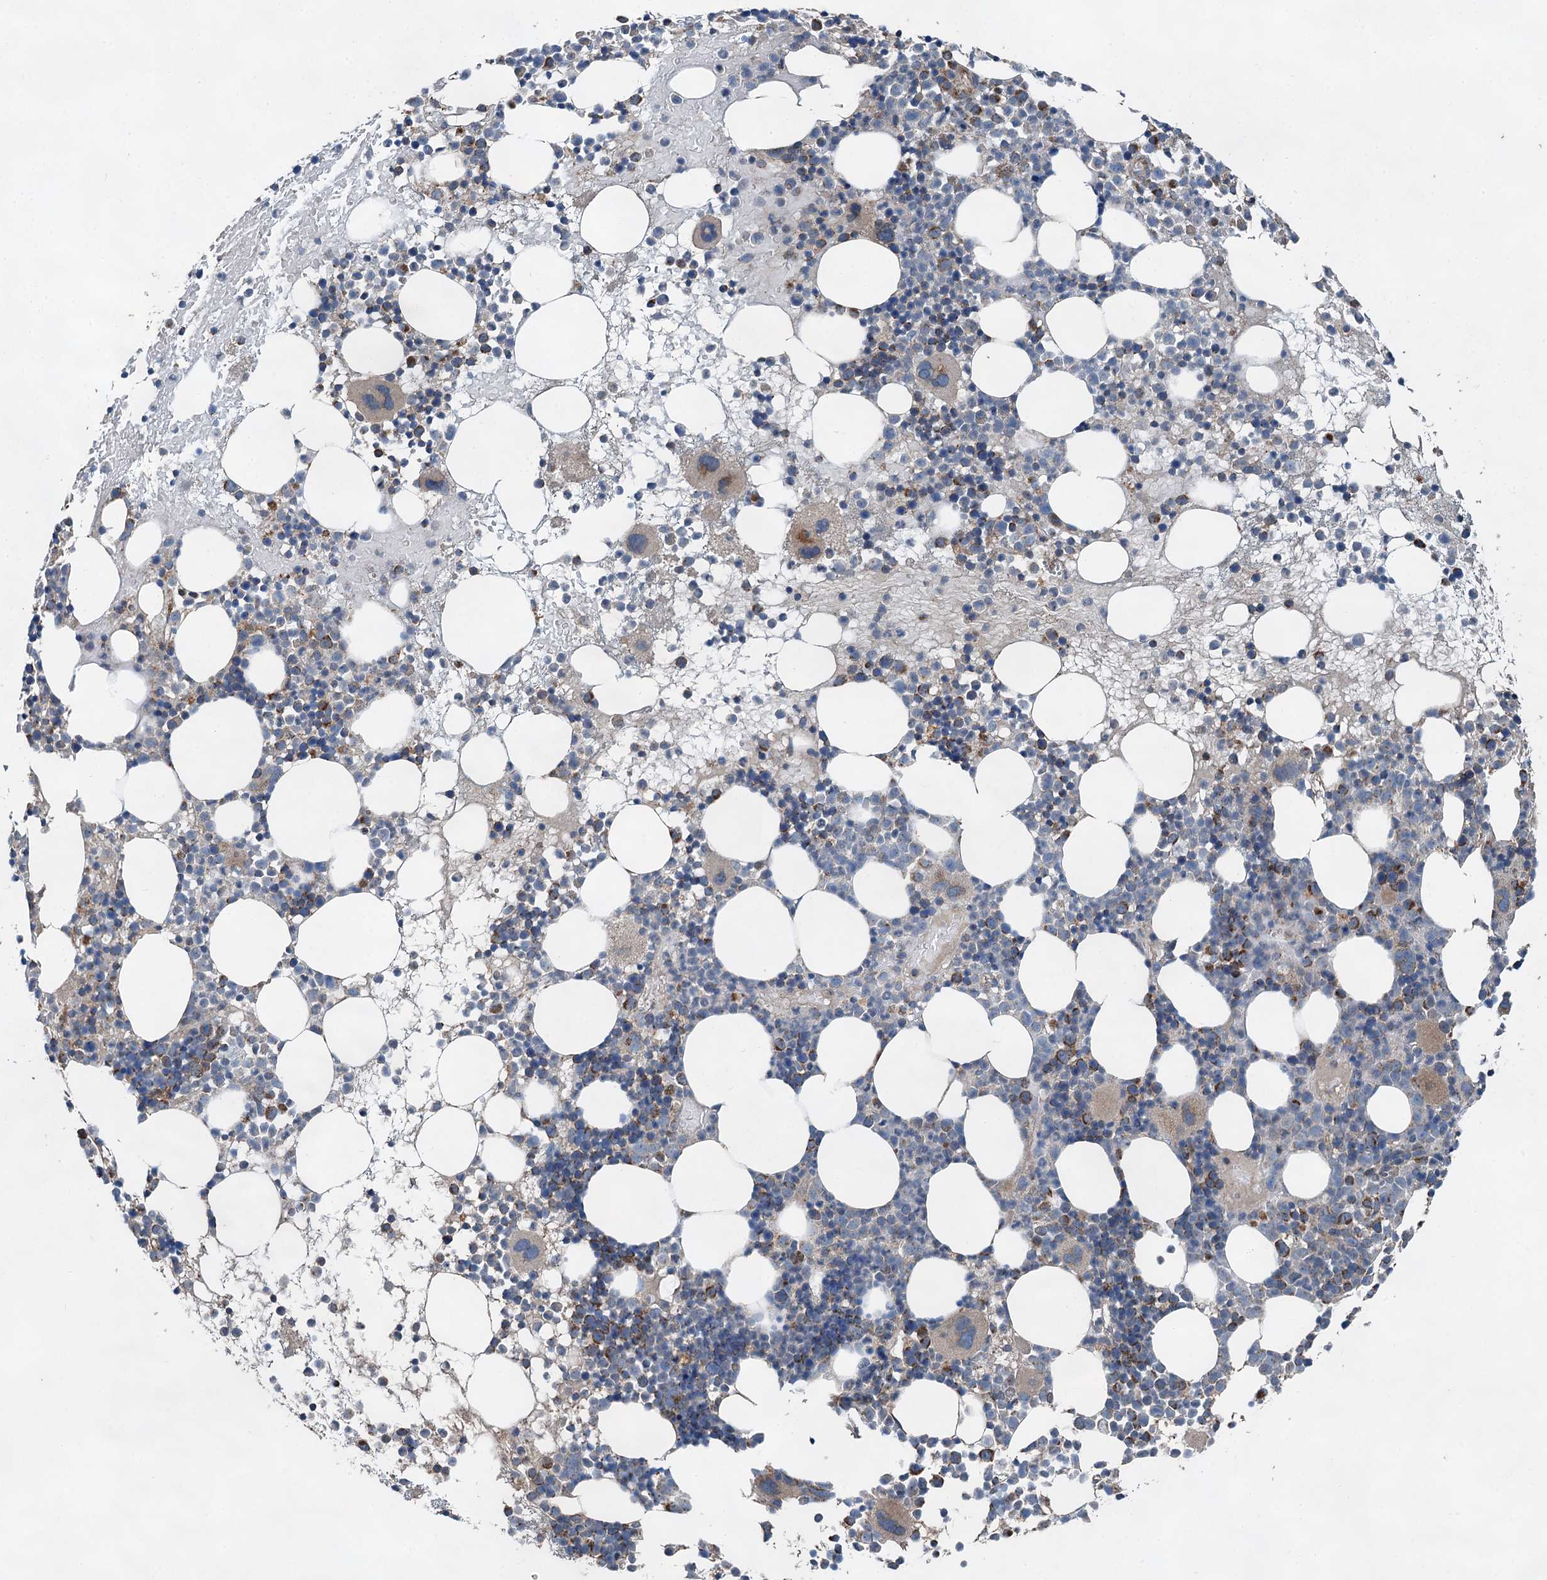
{"staining": {"intensity": "moderate", "quantity": "<25%", "location": "cytoplasmic/membranous"}, "tissue": "bone marrow", "cell_type": "Hematopoietic cells", "image_type": "normal", "snomed": [{"axis": "morphology", "description": "Normal tissue, NOS"}, {"axis": "topography", "description": "Bone marrow"}], "caption": "Immunohistochemistry (IHC) (DAB (3,3'-diaminobenzidine)) staining of benign bone marrow exhibits moderate cytoplasmic/membranous protein expression in about <25% of hematopoietic cells. The staining is performed using DAB (3,3'-diaminobenzidine) brown chromogen to label protein expression. The nuclei are counter-stained blue using hematoxylin.", "gene": "HAUS2", "patient": {"sex": "female", "age": 57}}